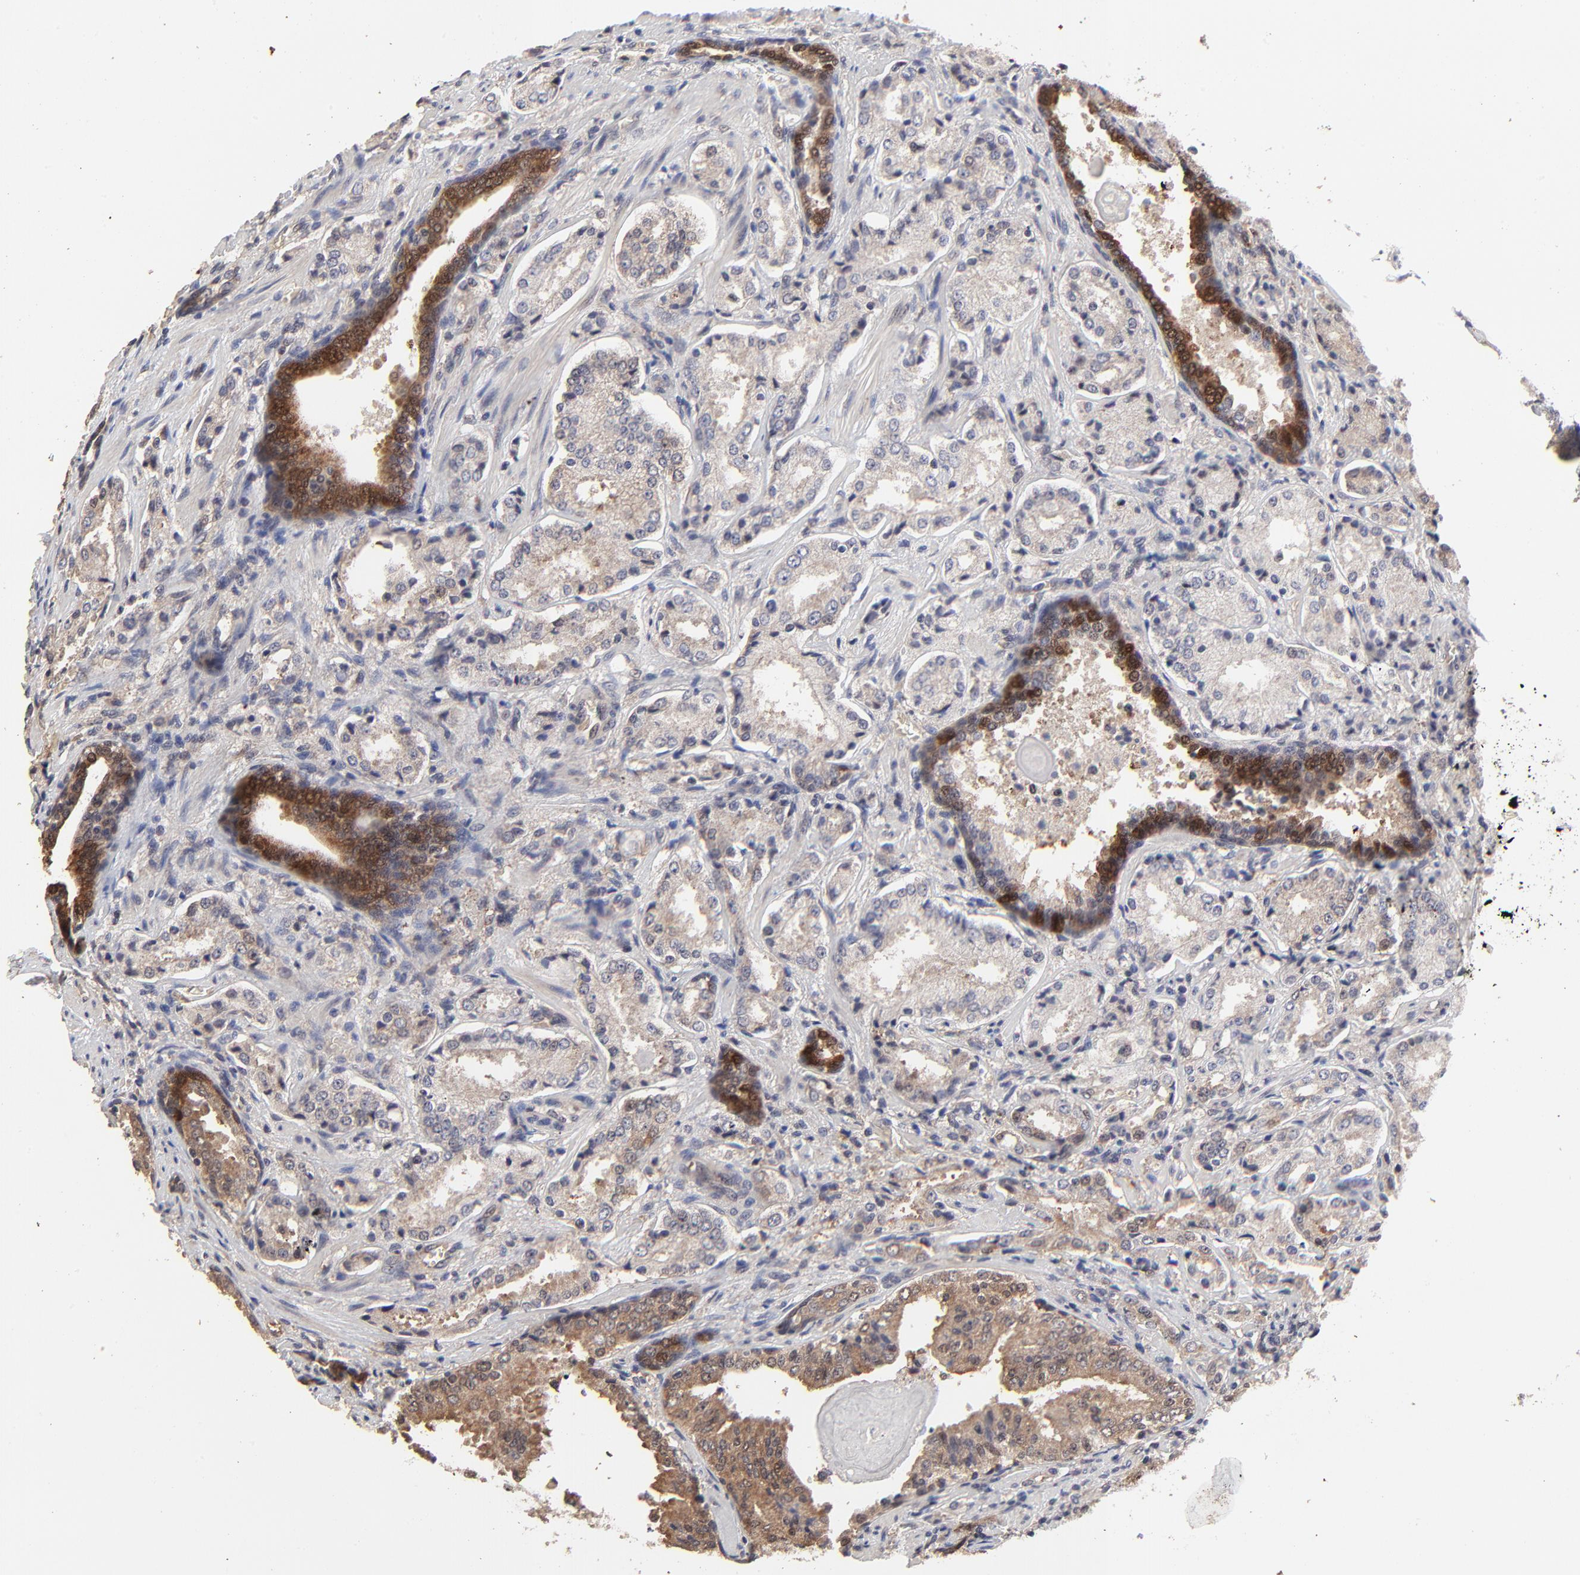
{"staining": {"intensity": "moderate", "quantity": ">75%", "location": "cytoplasmic/membranous,nuclear"}, "tissue": "prostate cancer", "cell_type": "Tumor cells", "image_type": "cancer", "snomed": [{"axis": "morphology", "description": "Adenocarcinoma, High grade"}, {"axis": "topography", "description": "Prostate"}], "caption": "High-magnification brightfield microscopy of prostate cancer (high-grade adenocarcinoma) stained with DAB (3,3'-diaminobenzidine) (brown) and counterstained with hematoxylin (blue). tumor cells exhibit moderate cytoplasmic/membranous and nuclear staining is present in about>75% of cells.", "gene": "FRMD8", "patient": {"sex": "male", "age": 58}}